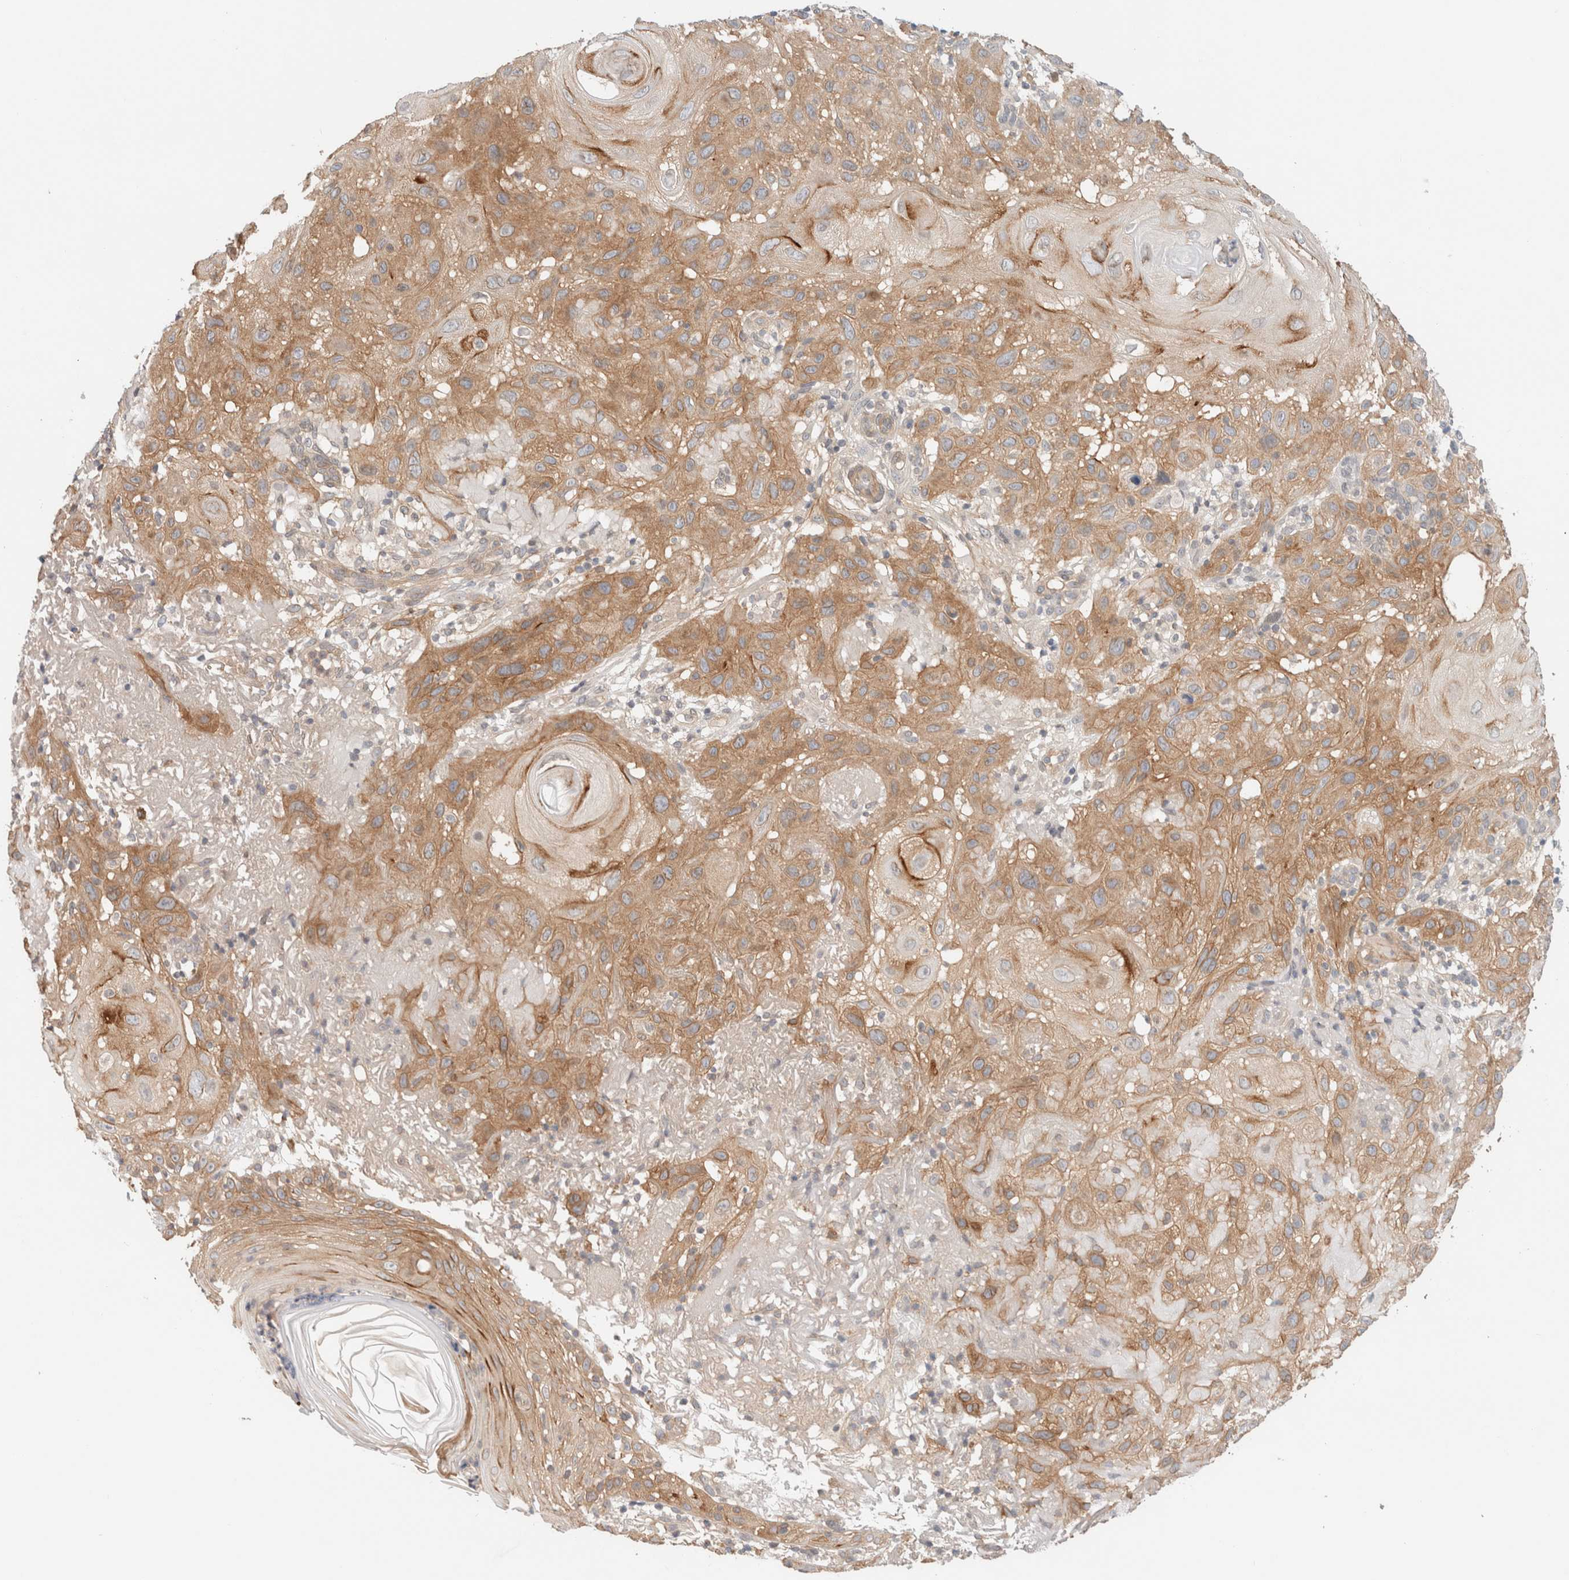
{"staining": {"intensity": "moderate", "quantity": ">75%", "location": "cytoplasmic/membranous"}, "tissue": "skin cancer", "cell_type": "Tumor cells", "image_type": "cancer", "snomed": [{"axis": "morphology", "description": "Squamous cell carcinoma, NOS"}, {"axis": "topography", "description": "Skin"}], "caption": "The micrograph shows immunohistochemical staining of skin squamous cell carcinoma. There is moderate cytoplasmic/membranous positivity is identified in approximately >75% of tumor cells.", "gene": "MARK3", "patient": {"sex": "female", "age": 96}}